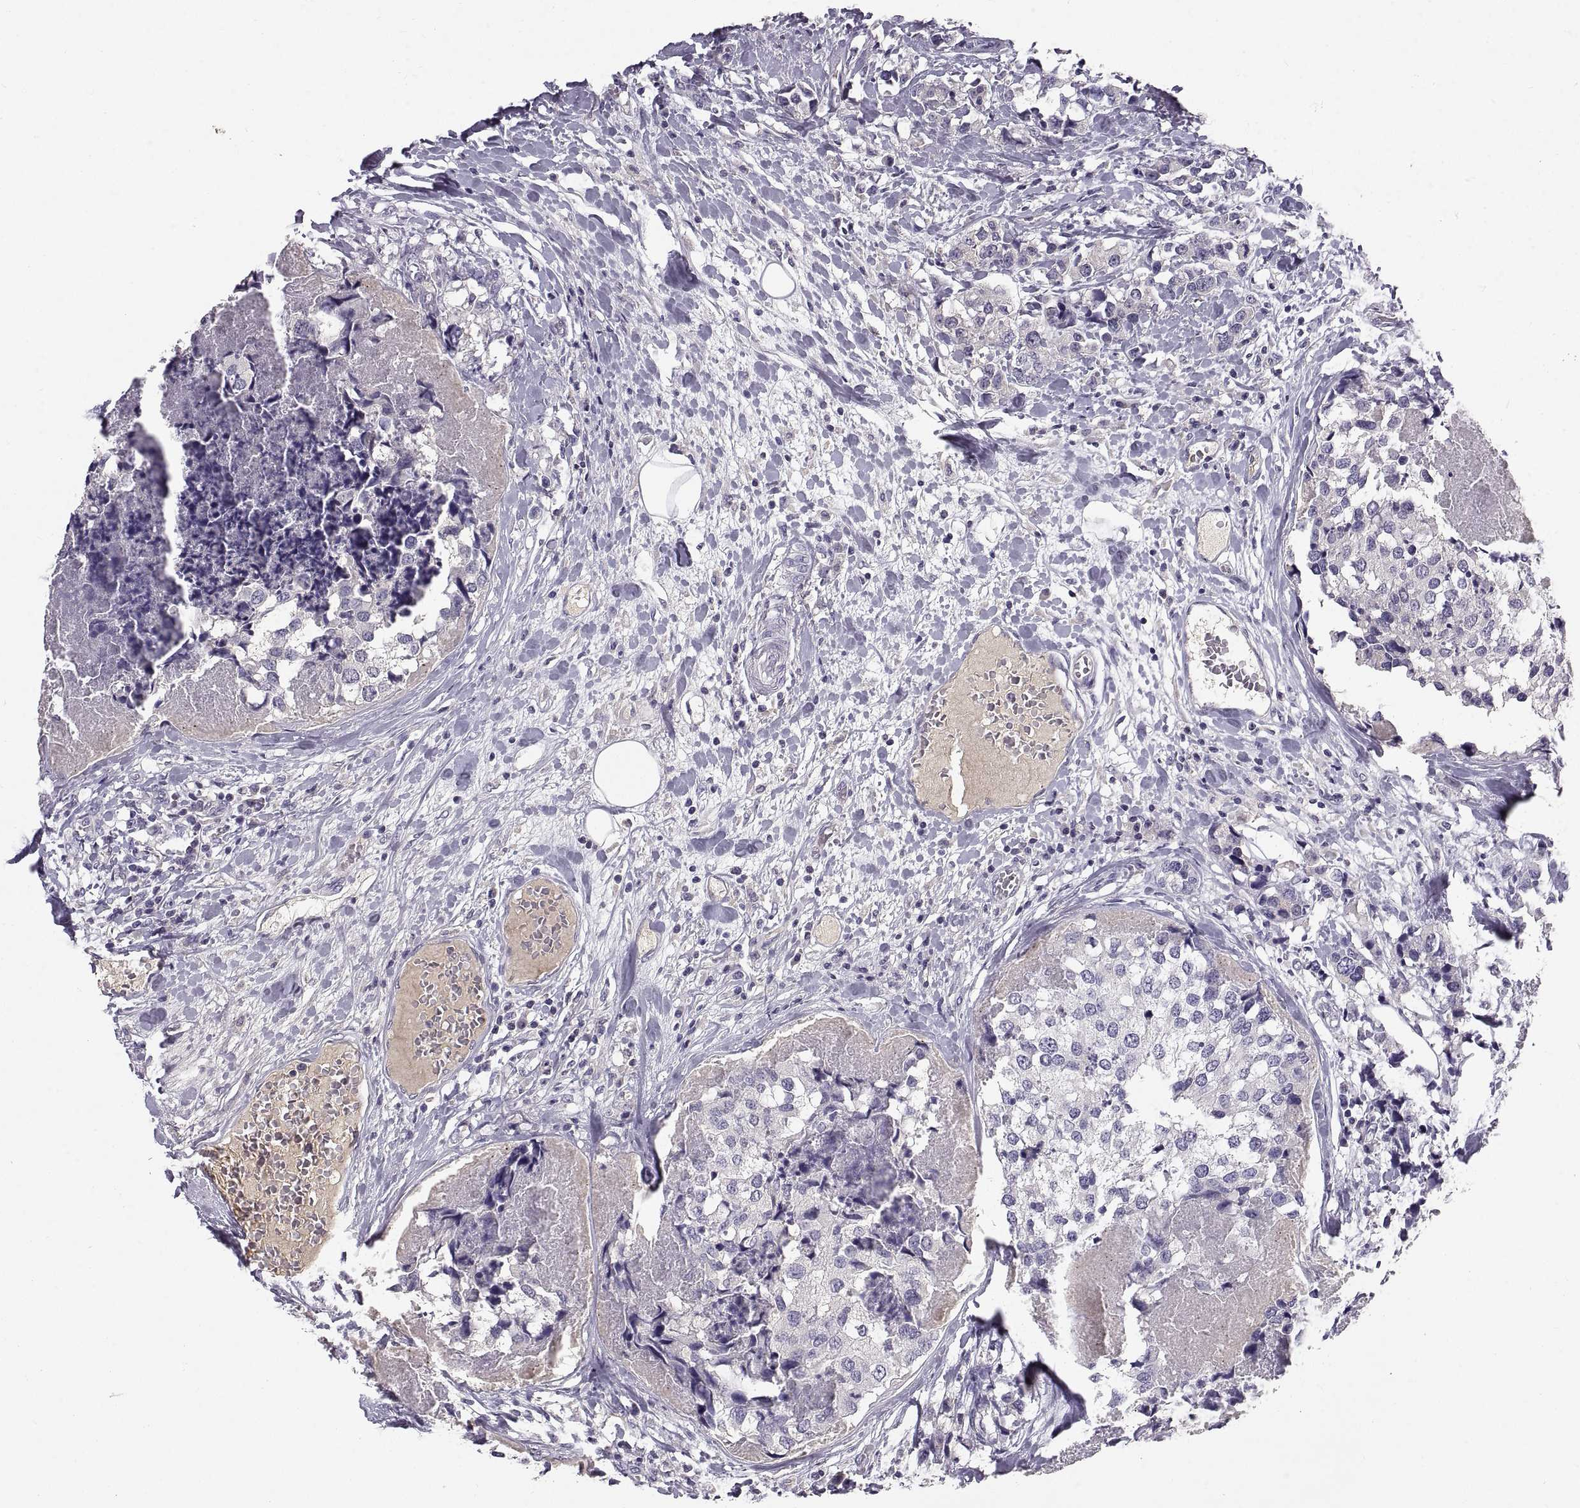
{"staining": {"intensity": "negative", "quantity": "none", "location": "none"}, "tissue": "breast cancer", "cell_type": "Tumor cells", "image_type": "cancer", "snomed": [{"axis": "morphology", "description": "Lobular carcinoma"}, {"axis": "topography", "description": "Breast"}], "caption": "There is no significant expression in tumor cells of breast cancer. Nuclei are stained in blue.", "gene": "ADAM32", "patient": {"sex": "female", "age": 59}}